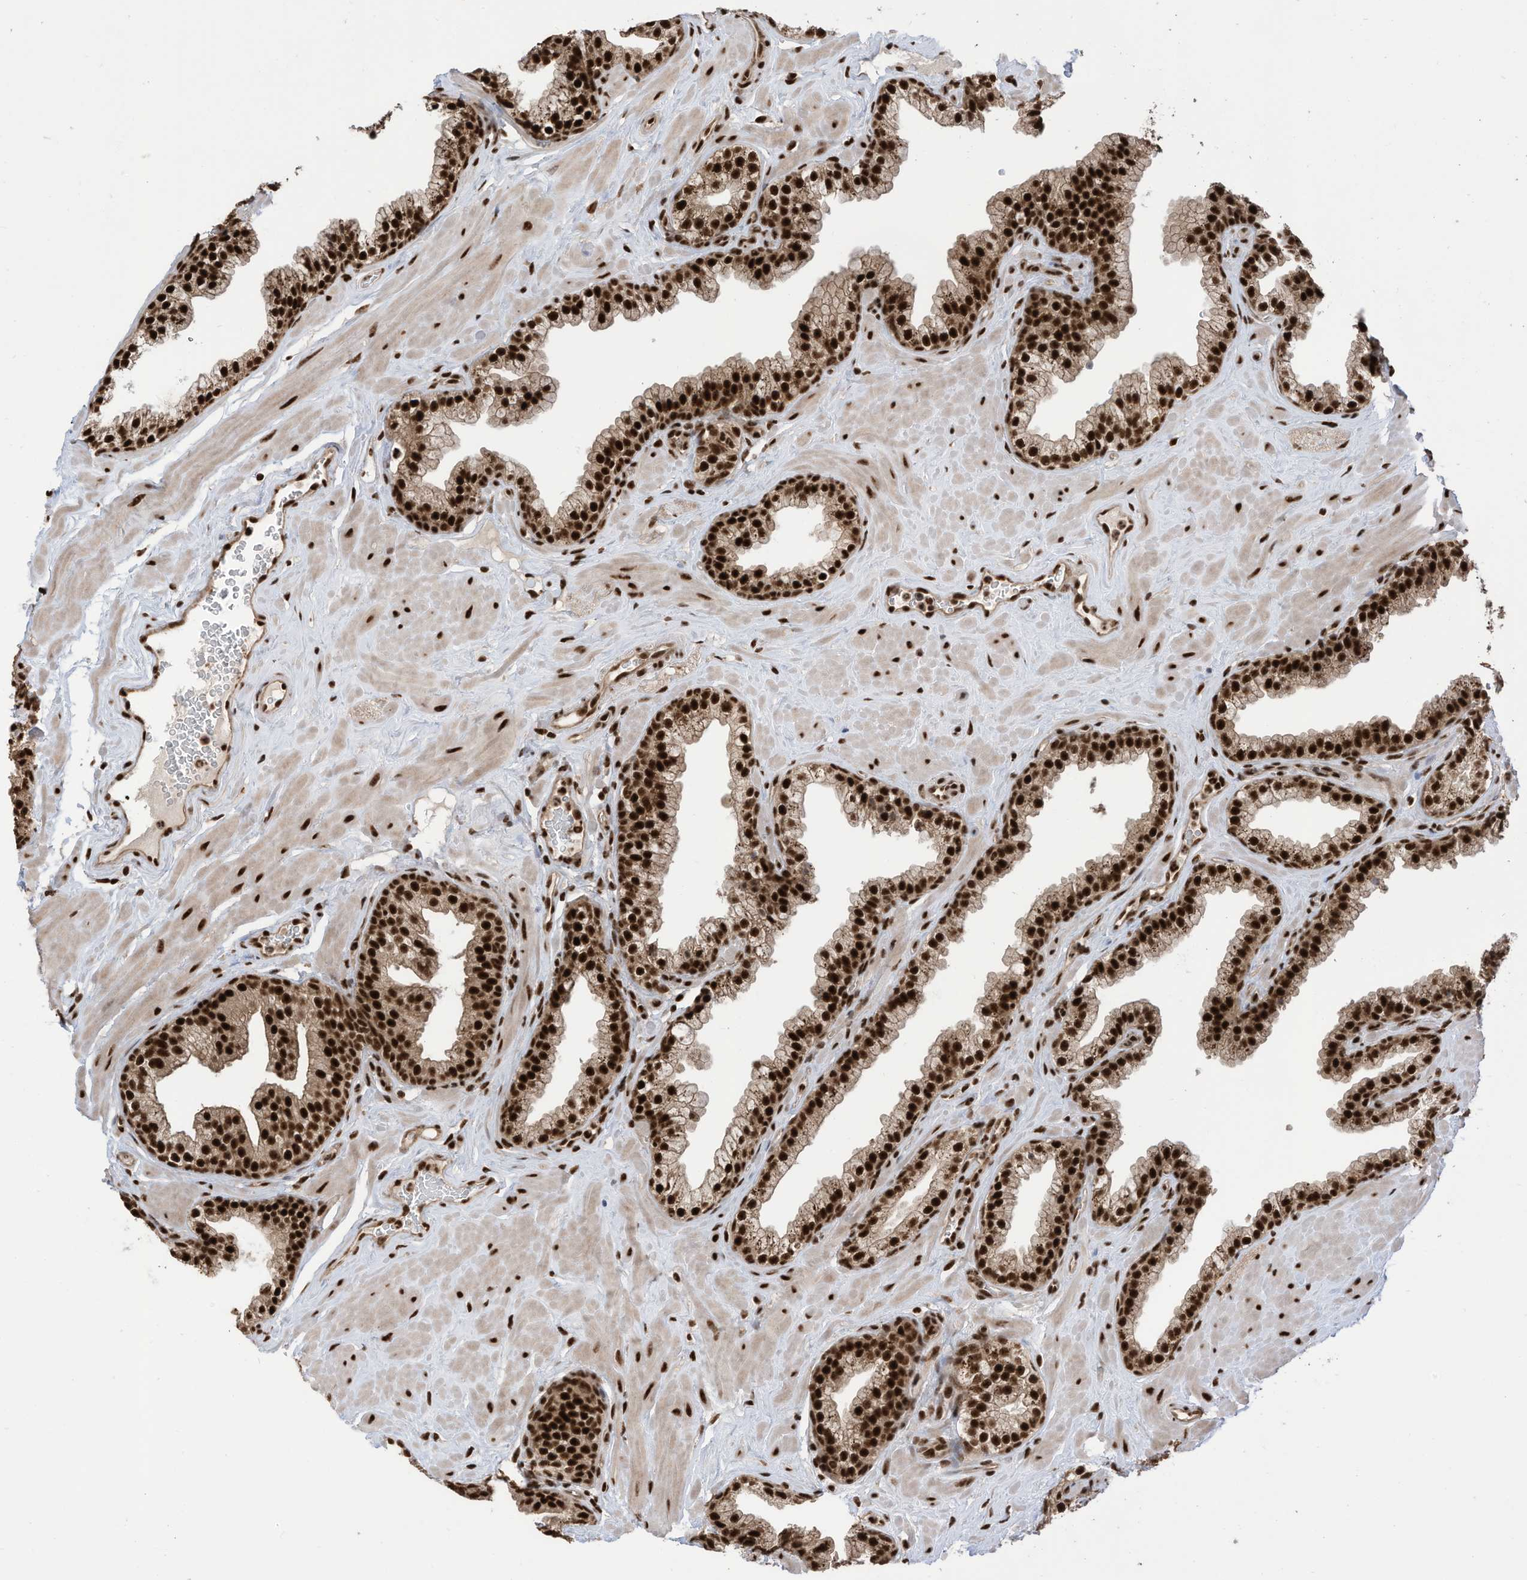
{"staining": {"intensity": "strong", "quantity": ">75%", "location": "nuclear"}, "tissue": "prostate", "cell_type": "Glandular cells", "image_type": "normal", "snomed": [{"axis": "morphology", "description": "Normal tissue, NOS"}, {"axis": "morphology", "description": "Urothelial carcinoma, Low grade"}, {"axis": "topography", "description": "Urinary bladder"}, {"axis": "topography", "description": "Prostate"}], "caption": "Immunohistochemistry (IHC) image of normal human prostate stained for a protein (brown), which reveals high levels of strong nuclear positivity in about >75% of glandular cells.", "gene": "SF3A3", "patient": {"sex": "male", "age": 60}}